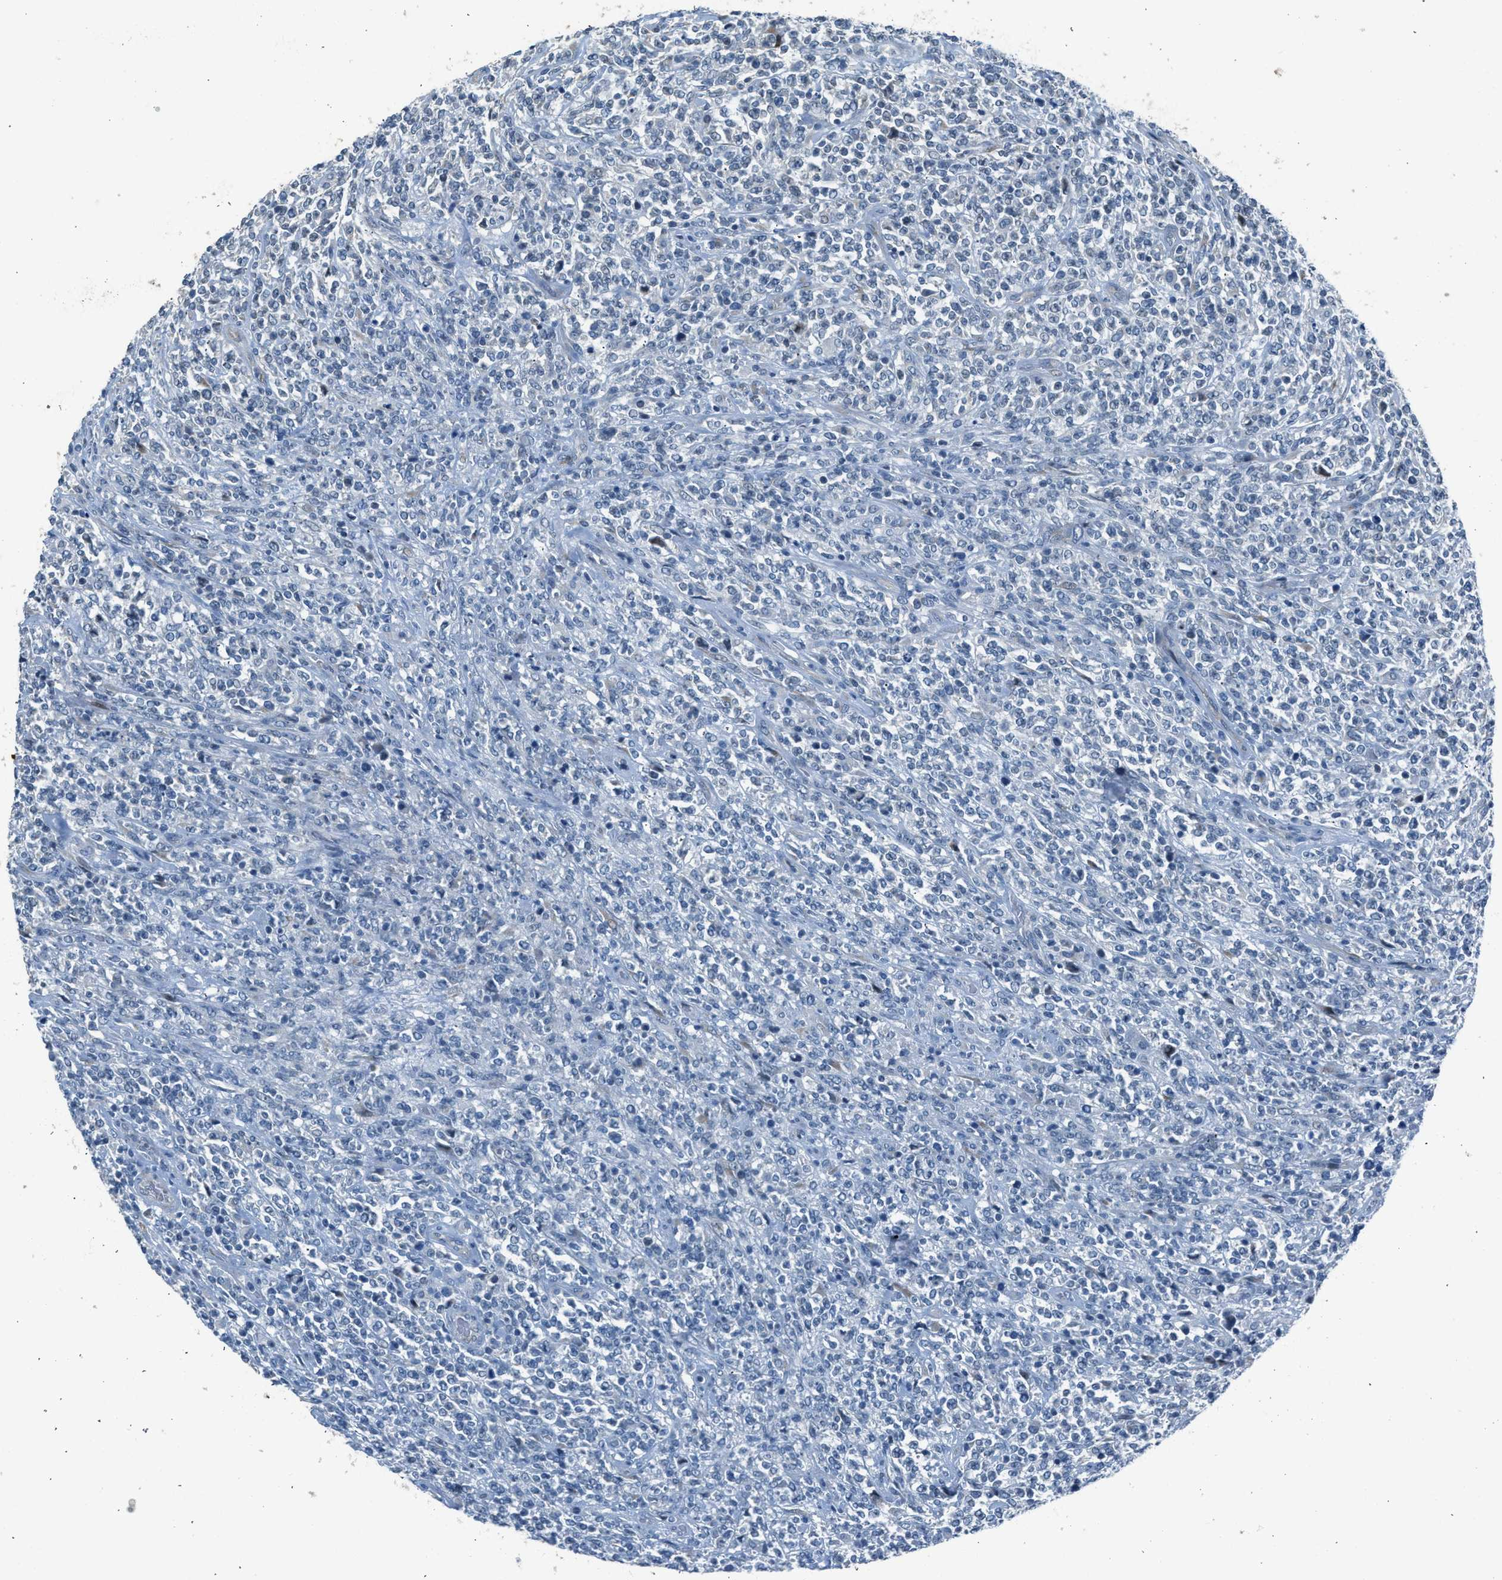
{"staining": {"intensity": "negative", "quantity": "none", "location": "none"}, "tissue": "lymphoma", "cell_type": "Tumor cells", "image_type": "cancer", "snomed": [{"axis": "morphology", "description": "Malignant lymphoma, non-Hodgkin's type, High grade"}, {"axis": "topography", "description": "Soft tissue"}], "caption": "High power microscopy image of an IHC image of malignant lymphoma, non-Hodgkin's type (high-grade), revealing no significant expression in tumor cells.", "gene": "RNF41", "patient": {"sex": "male", "age": 18}}